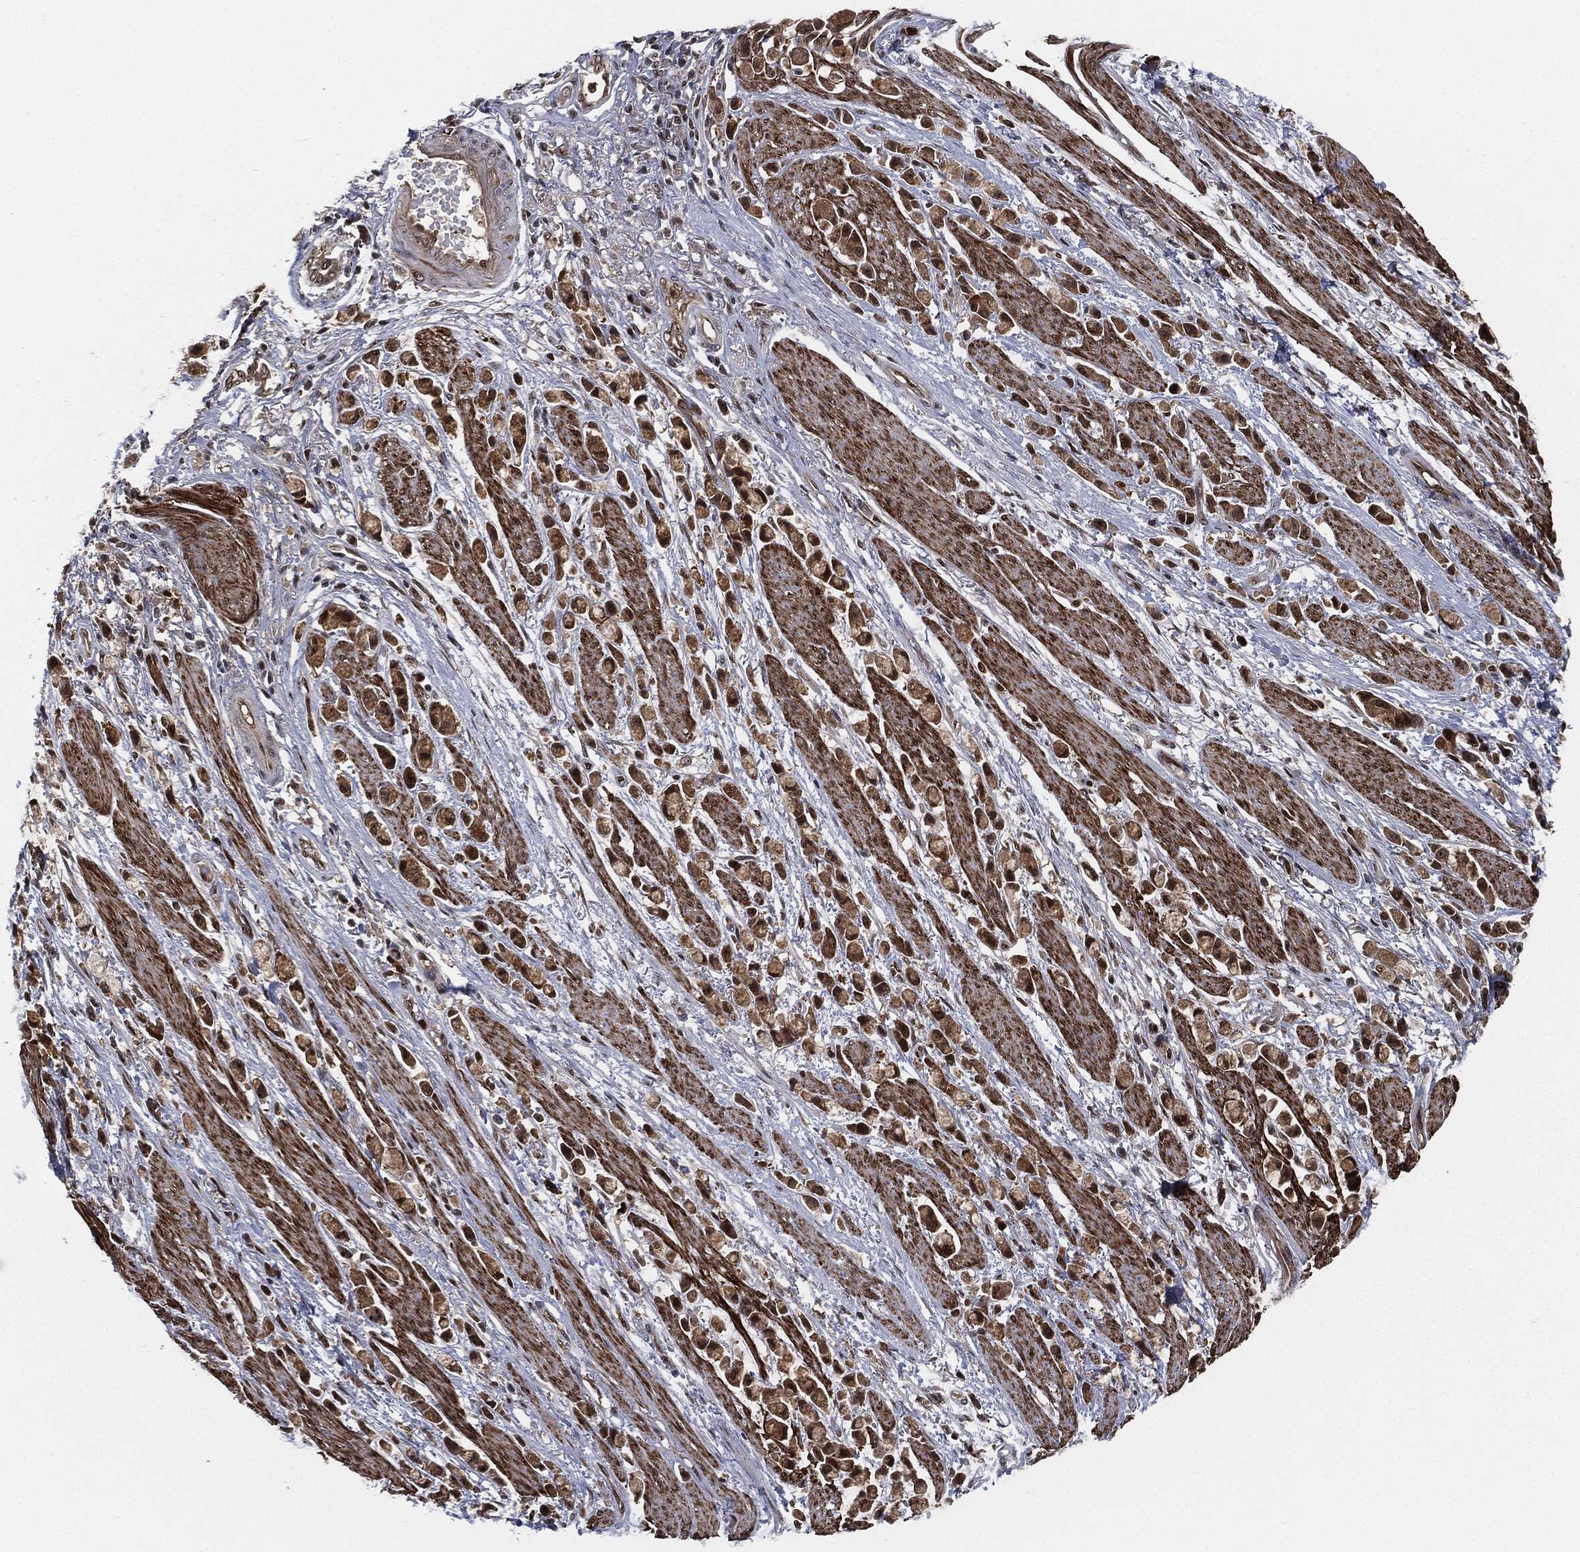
{"staining": {"intensity": "strong", "quantity": ">75%", "location": "cytoplasmic/membranous,nuclear"}, "tissue": "stomach cancer", "cell_type": "Tumor cells", "image_type": "cancer", "snomed": [{"axis": "morphology", "description": "Adenocarcinoma, NOS"}, {"axis": "topography", "description": "Stomach"}], "caption": "Stomach adenocarcinoma stained with DAB IHC exhibits high levels of strong cytoplasmic/membranous and nuclear positivity in about >75% of tumor cells. (brown staining indicates protein expression, while blue staining denotes nuclei).", "gene": "CAPRIN2", "patient": {"sex": "female", "age": 81}}